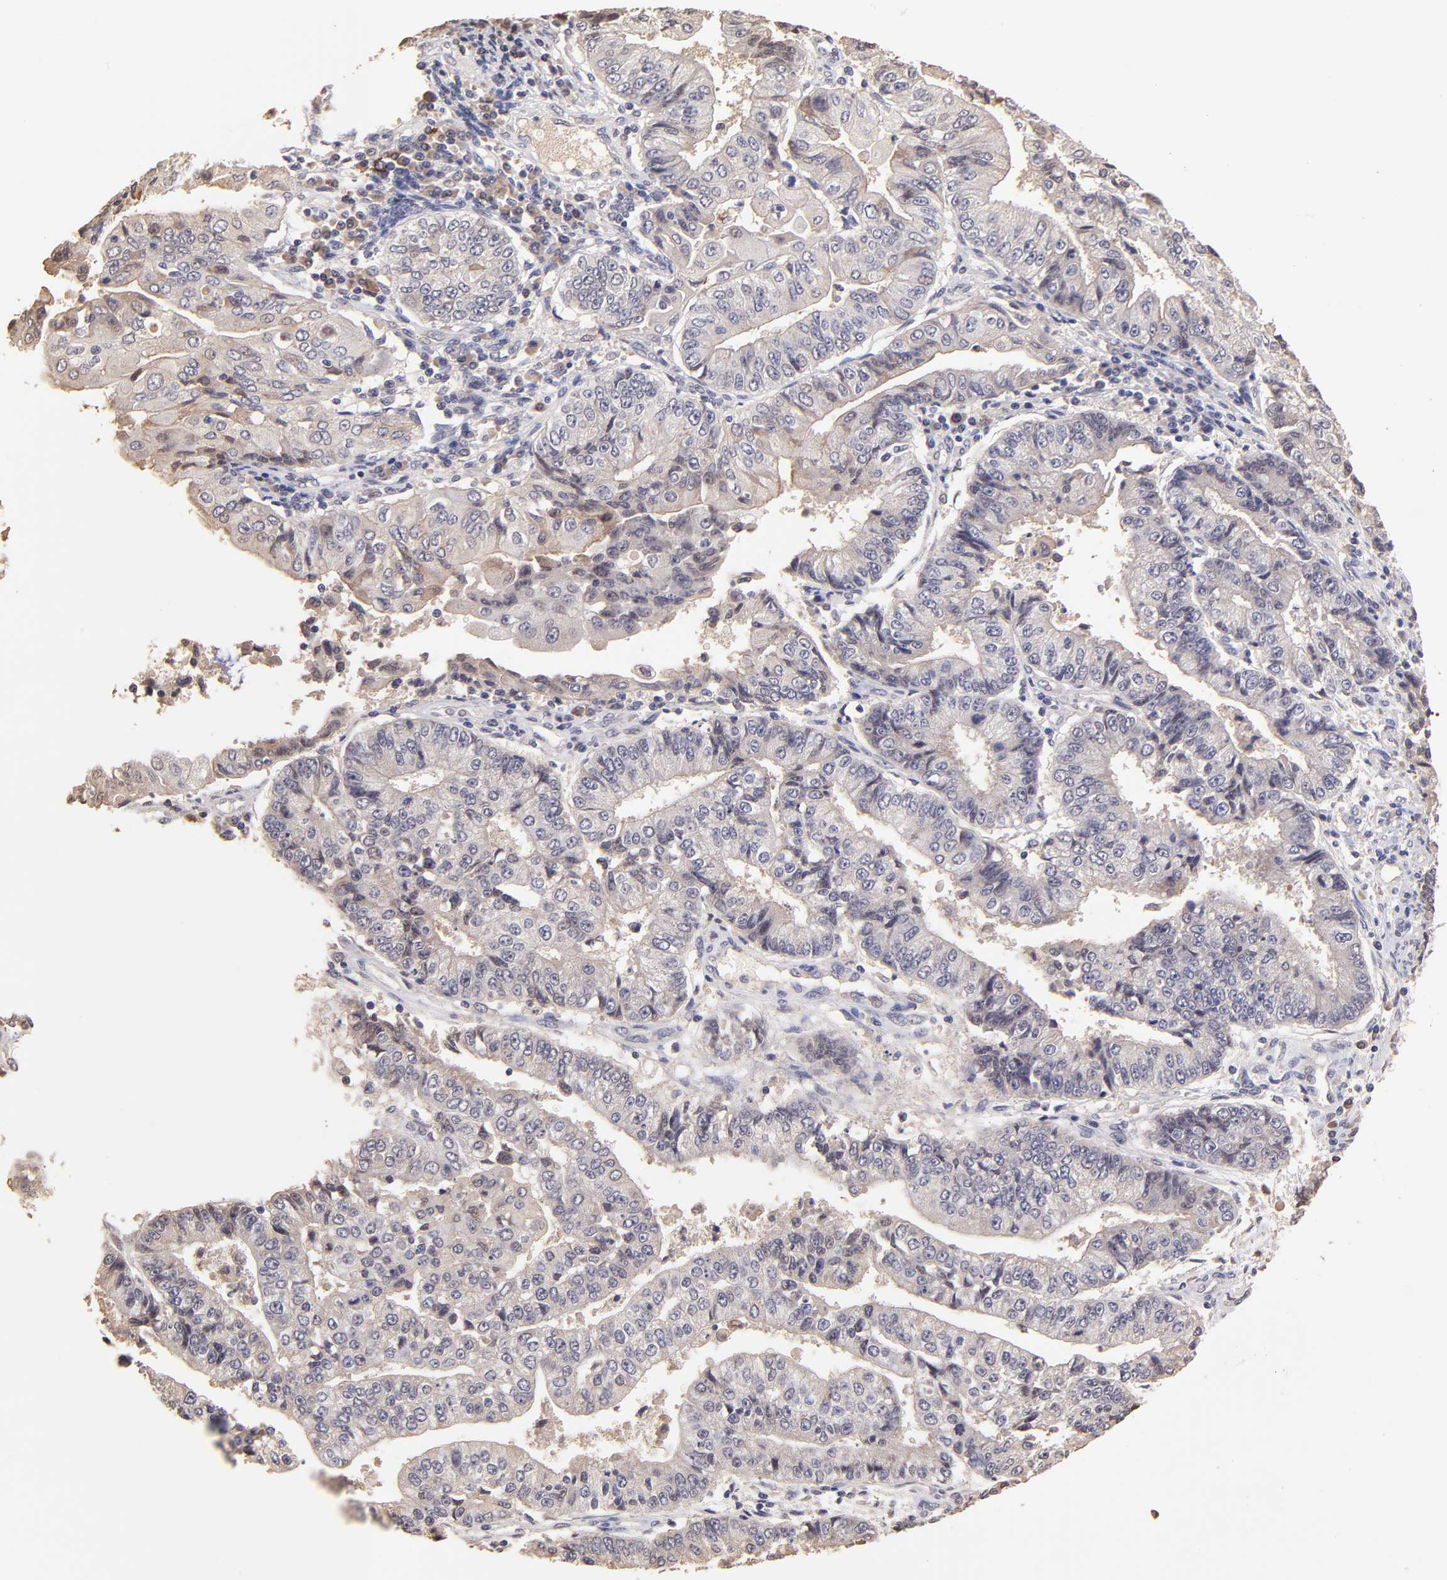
{"staining": {"intensity": "weak", "quantity": ">75%", "location": "cytoplasmic/membranous"}, "tissue": "endometrial cancer", "cell_type": "Tumor cells", "image_type": "cancer", "snomed": [{"axis": "morphology", "description": "Adenocarcinoma, NOS"}, {"axis": "topography", "description": "Endometrium"}], "caption": "DAB (3,3'-diaminobenzidine) immunohistochemical staining of human endometrial cancer (adenocarcinoma) demonstrates weak cytoplasmic/membranous protein staining in approximately >75% of tumor cells.", "gene": "RNASEL", "patient": {"sex": "female", "age": 75}}